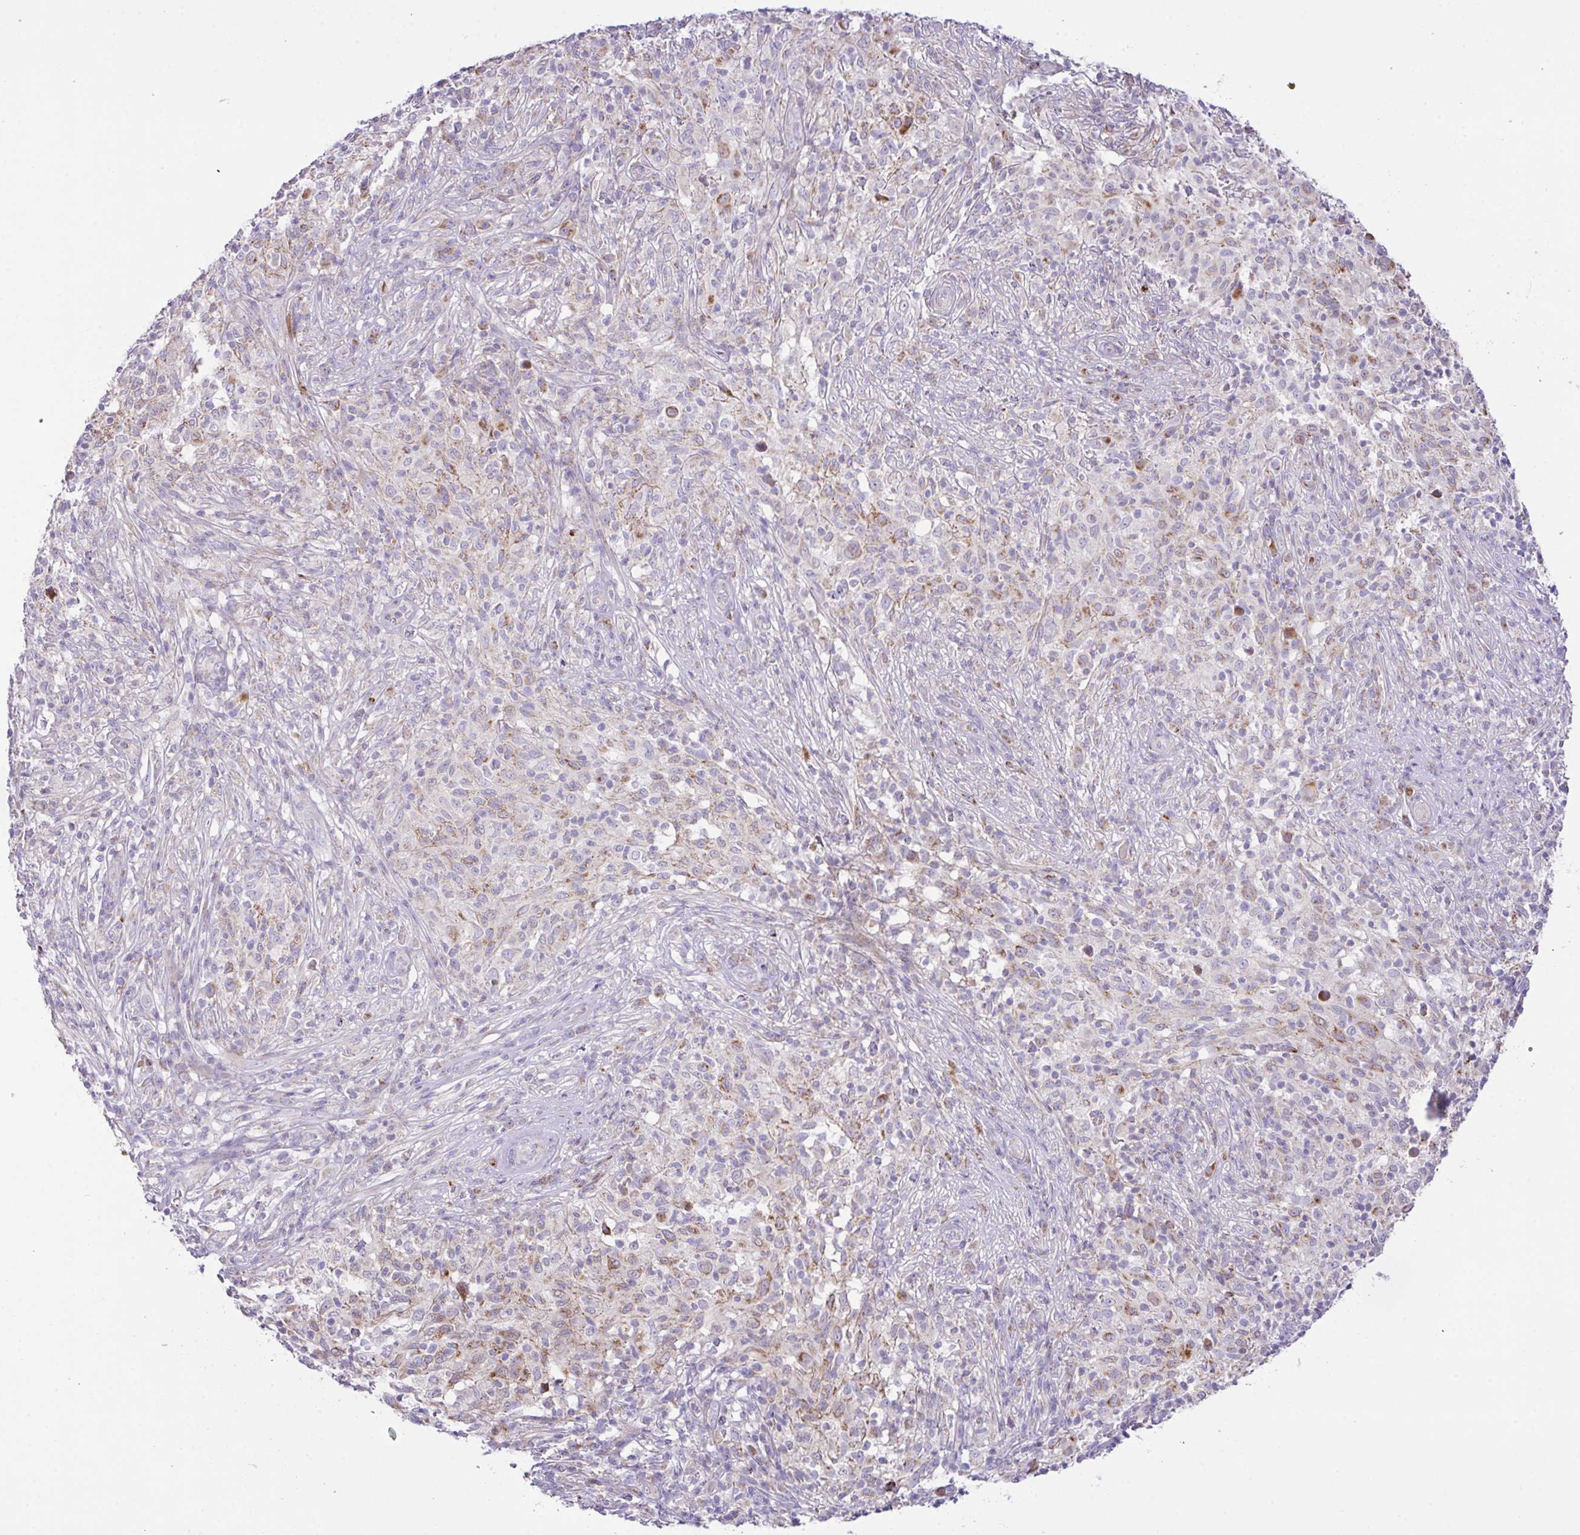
{"staining": {"intensity": "weak", "quantity": "25%-75%", "location": "cytoplasmic/membranous"}, "tissue": "melanoma", "cell_type": "Tumor cells", "image_type": "cancer", "snomed": [{"axis": "morphology", "description": "Malignant melanoma, NOS"}, {"axis": "topography", "description": "Skin"}], "caption": "Immunohistochemical staining of human melanoma demonstrates weak cytoplasmic/membranous protein staining in approximately 25%-75% of tumor cells.", "gene": "CHDH", "patient": {"sex": "male", "age": 66}}